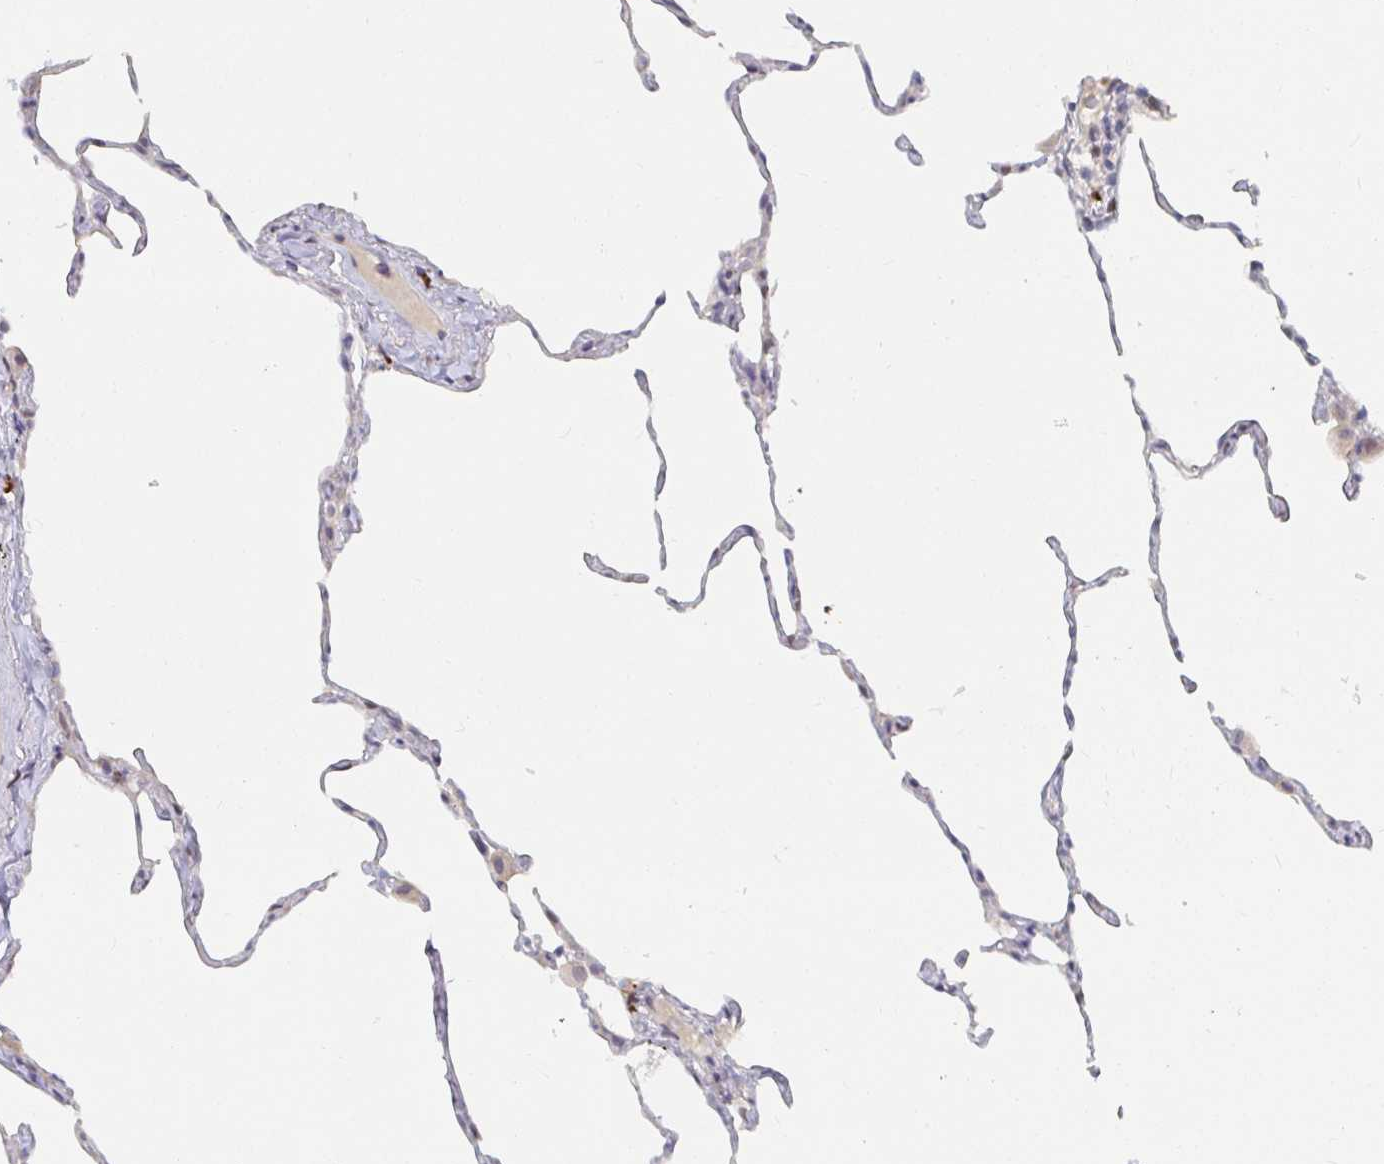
{"staining": {"intensity": "weak", "quantity": "25%-75%", "location": "cytoplasmic/membranous,nuclear"}, "tissue": "lung", "cell_type": "Alveolar cells", "image_type": "normal", "snomed": [{"axis": "morphology", "description": "Normal tissue, NOS"}, {"axis": "topography", "description": "Lung"}], "caption": "Immunohistochemical staining of benign lung shows weak cytoplasmic/membranous,nuclear protein positivity in about 25%-75% of alveolar cells.", "gene": "MEIS1", "patient": {"sex": "female", "age": 57}}